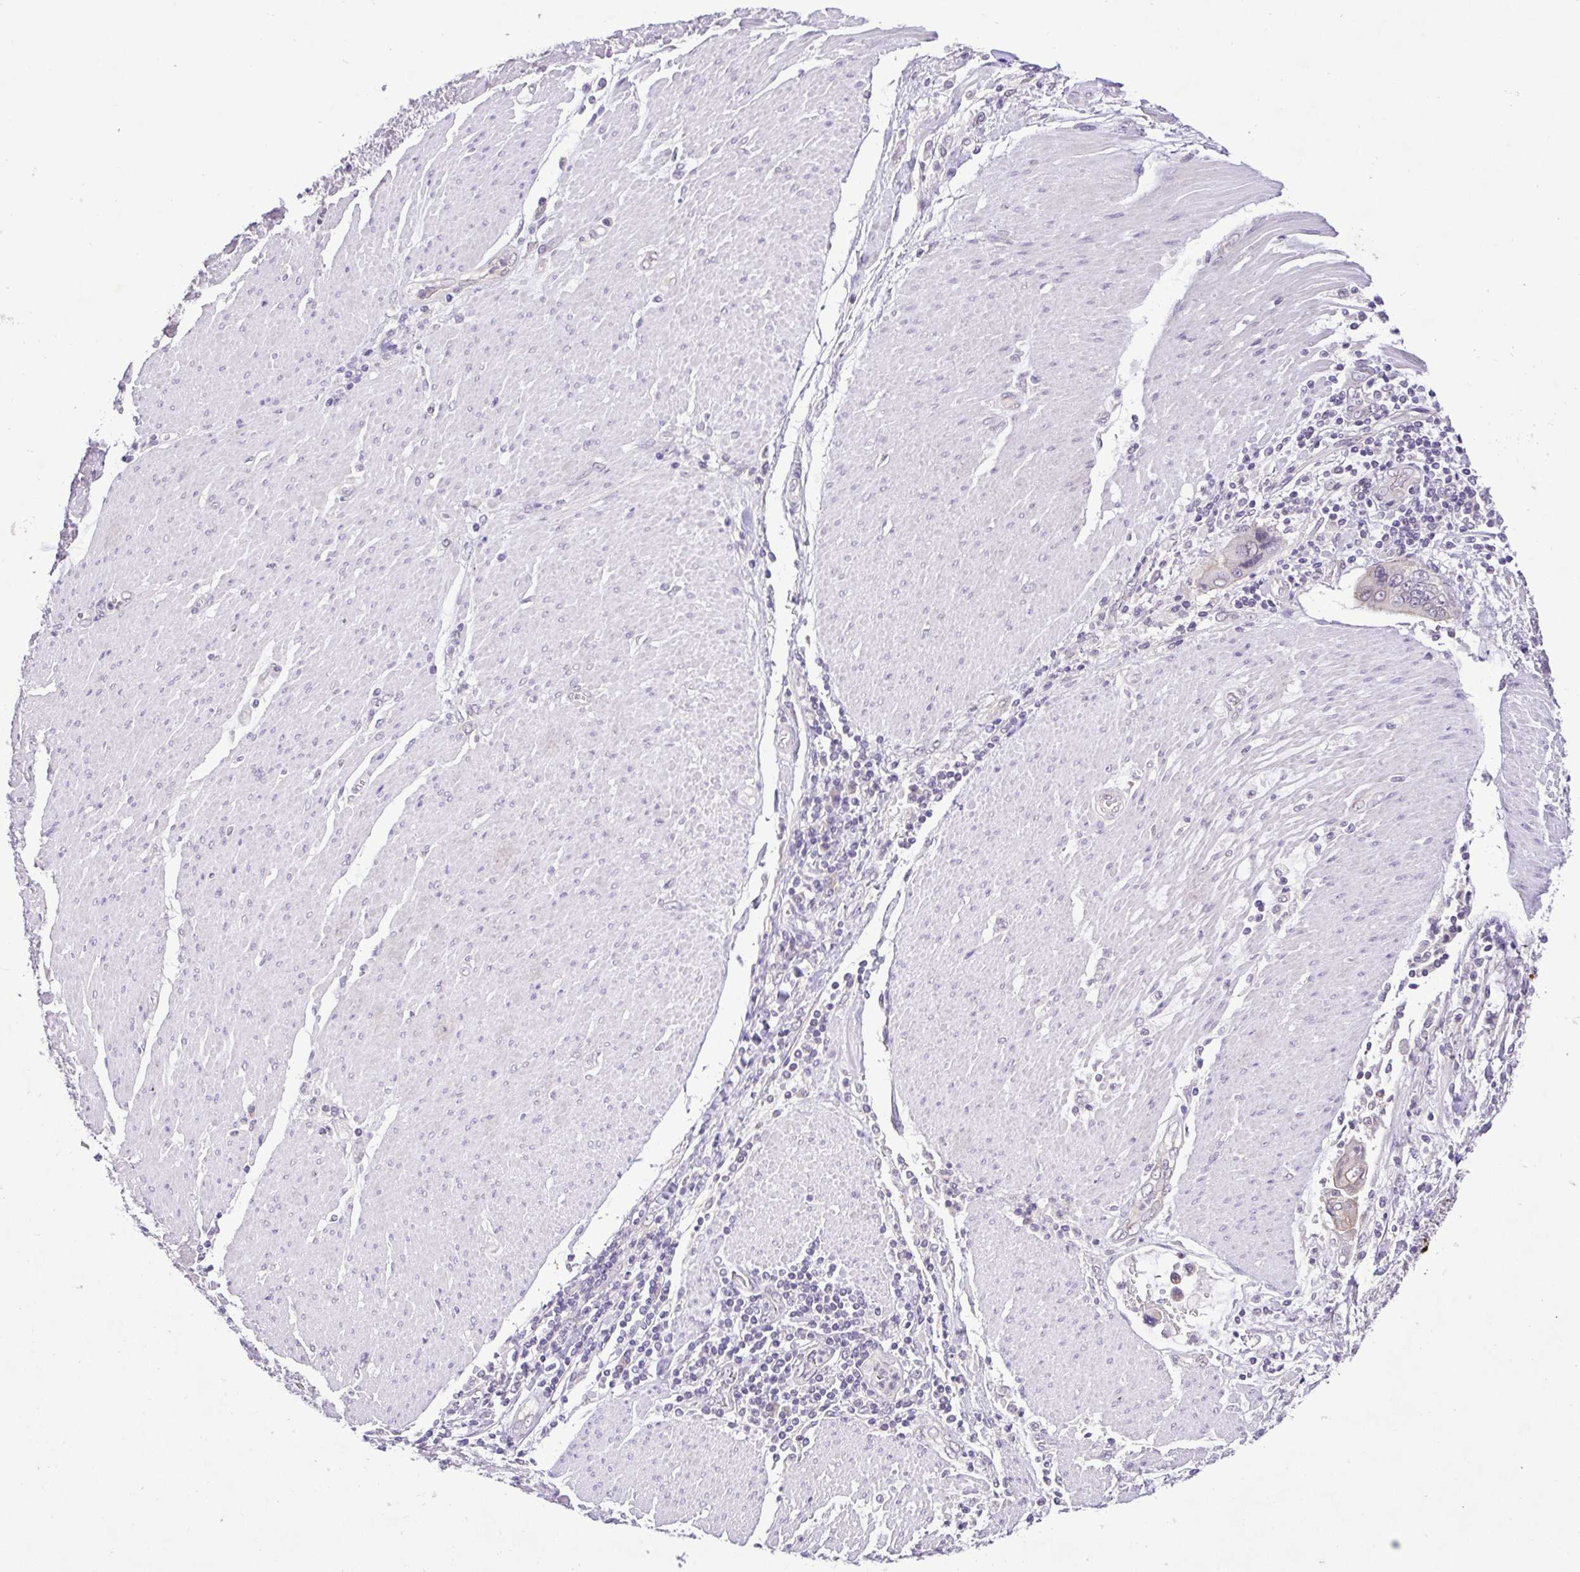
{"staining": {"intensity": "negative", "quantity": "none", "location": "none"}, "tissue": "stomach cancer", "cell_type": "Tumor cells", "image_type": "cancer", "snomed": [{"axis": "morphology", "description": "Adenocarcinoma, NOS"}, {"axis": "topography", "description": "Pancreas"}, {"axis": "topography", "description": "Stomach, upper"}], "caption": "Tumor cells show no significant protein positivity in adenocarcinoma (stomach).", "gene": "IL1RN", "patient": {"sex": "male", "age": 77}}